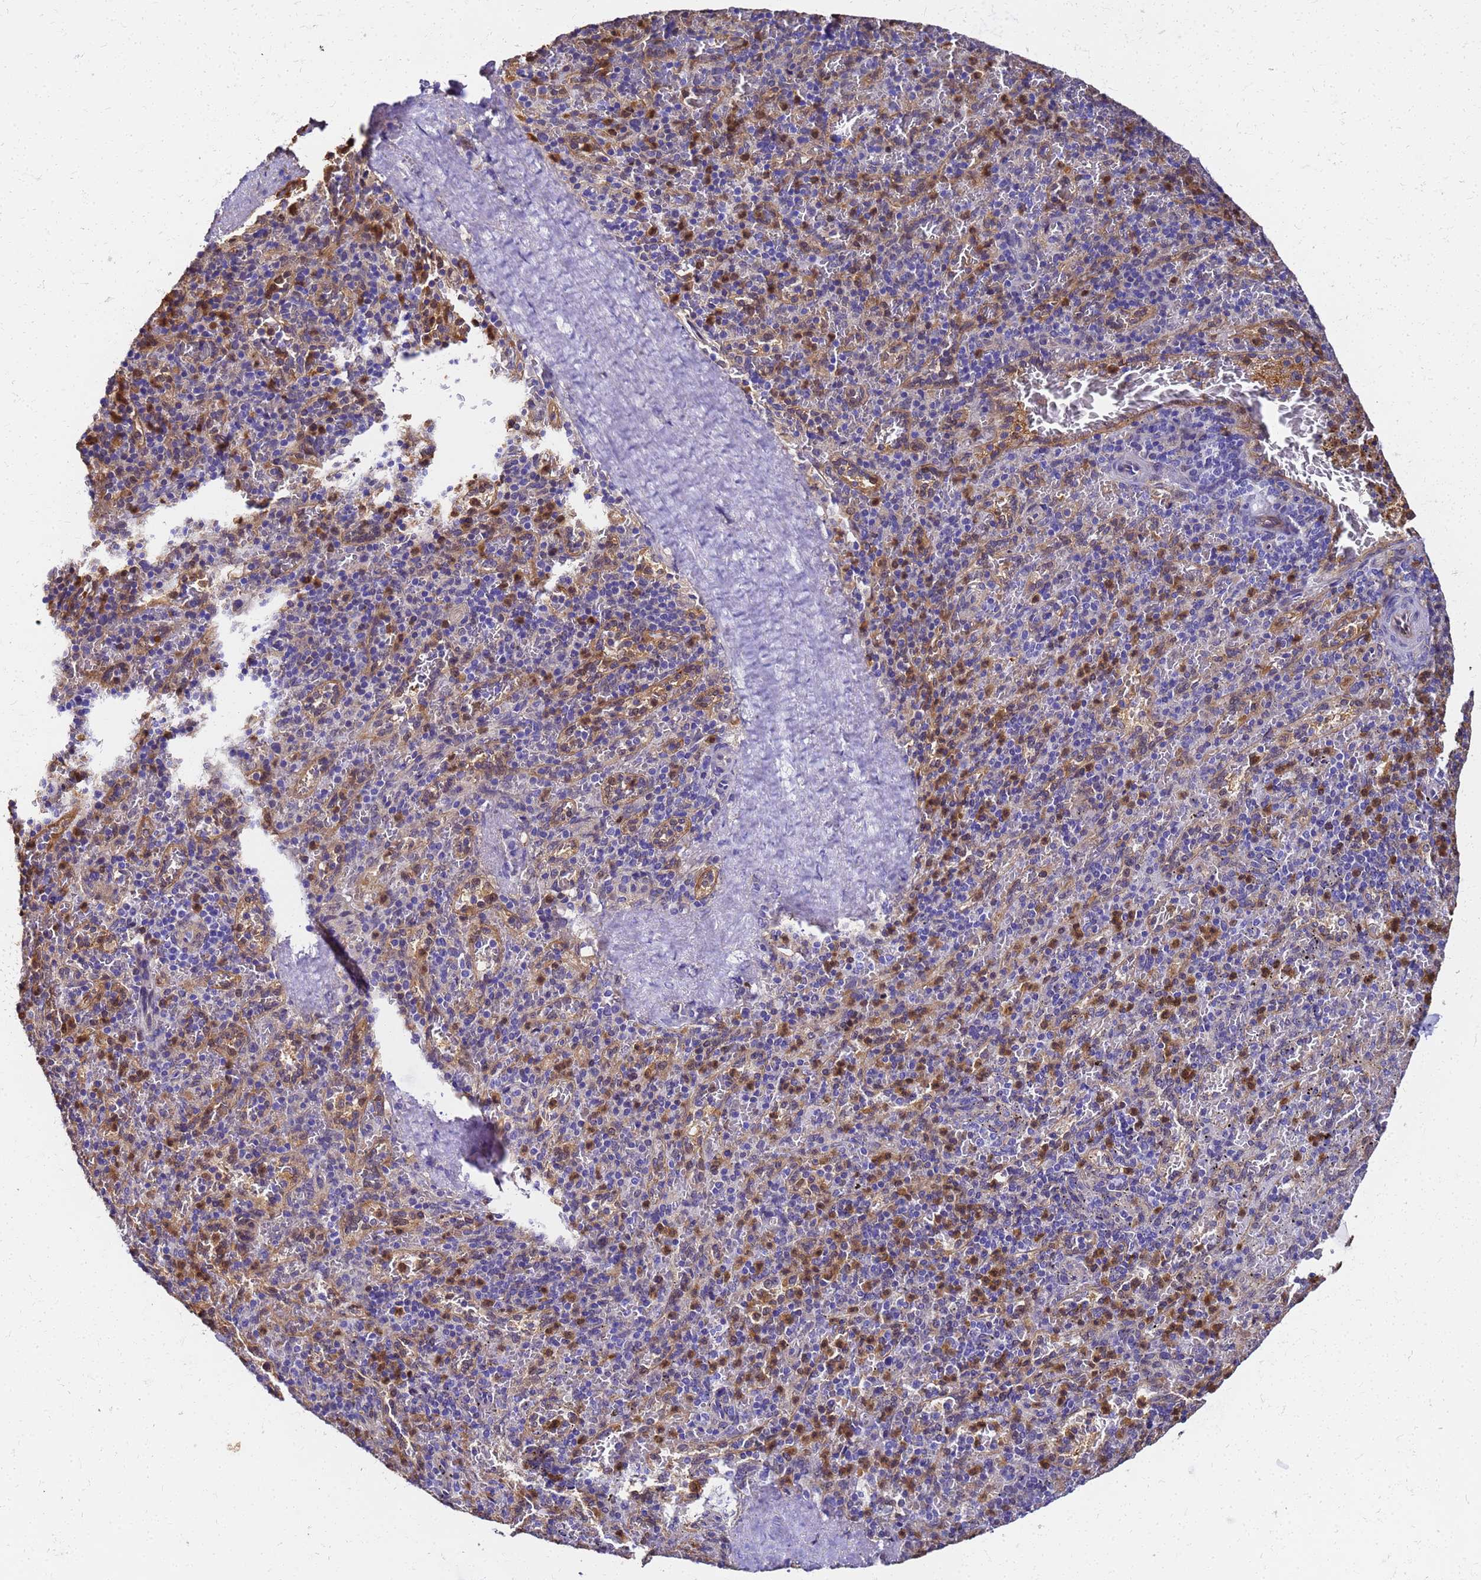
{"staining": {"intensity": "strong", "quantity": "<25%", "location": "nuclear"}, "tissue": "spleen", "cell_type": "Cells in red pulp", "image_type": "normal", "snomed": [{"axis": "morphology", "description": "Normal tissue, NOS"}, {"axis": "topography", "description": "Spleen"}], "caption": "Immunohistochemistry (DAB) staining of benign human spleen displays strong nuclear protein positivity in approximately <25% of cells in red pulp.", "gene": "S100A11", "patient": {"sex": "male", "age": 82}}